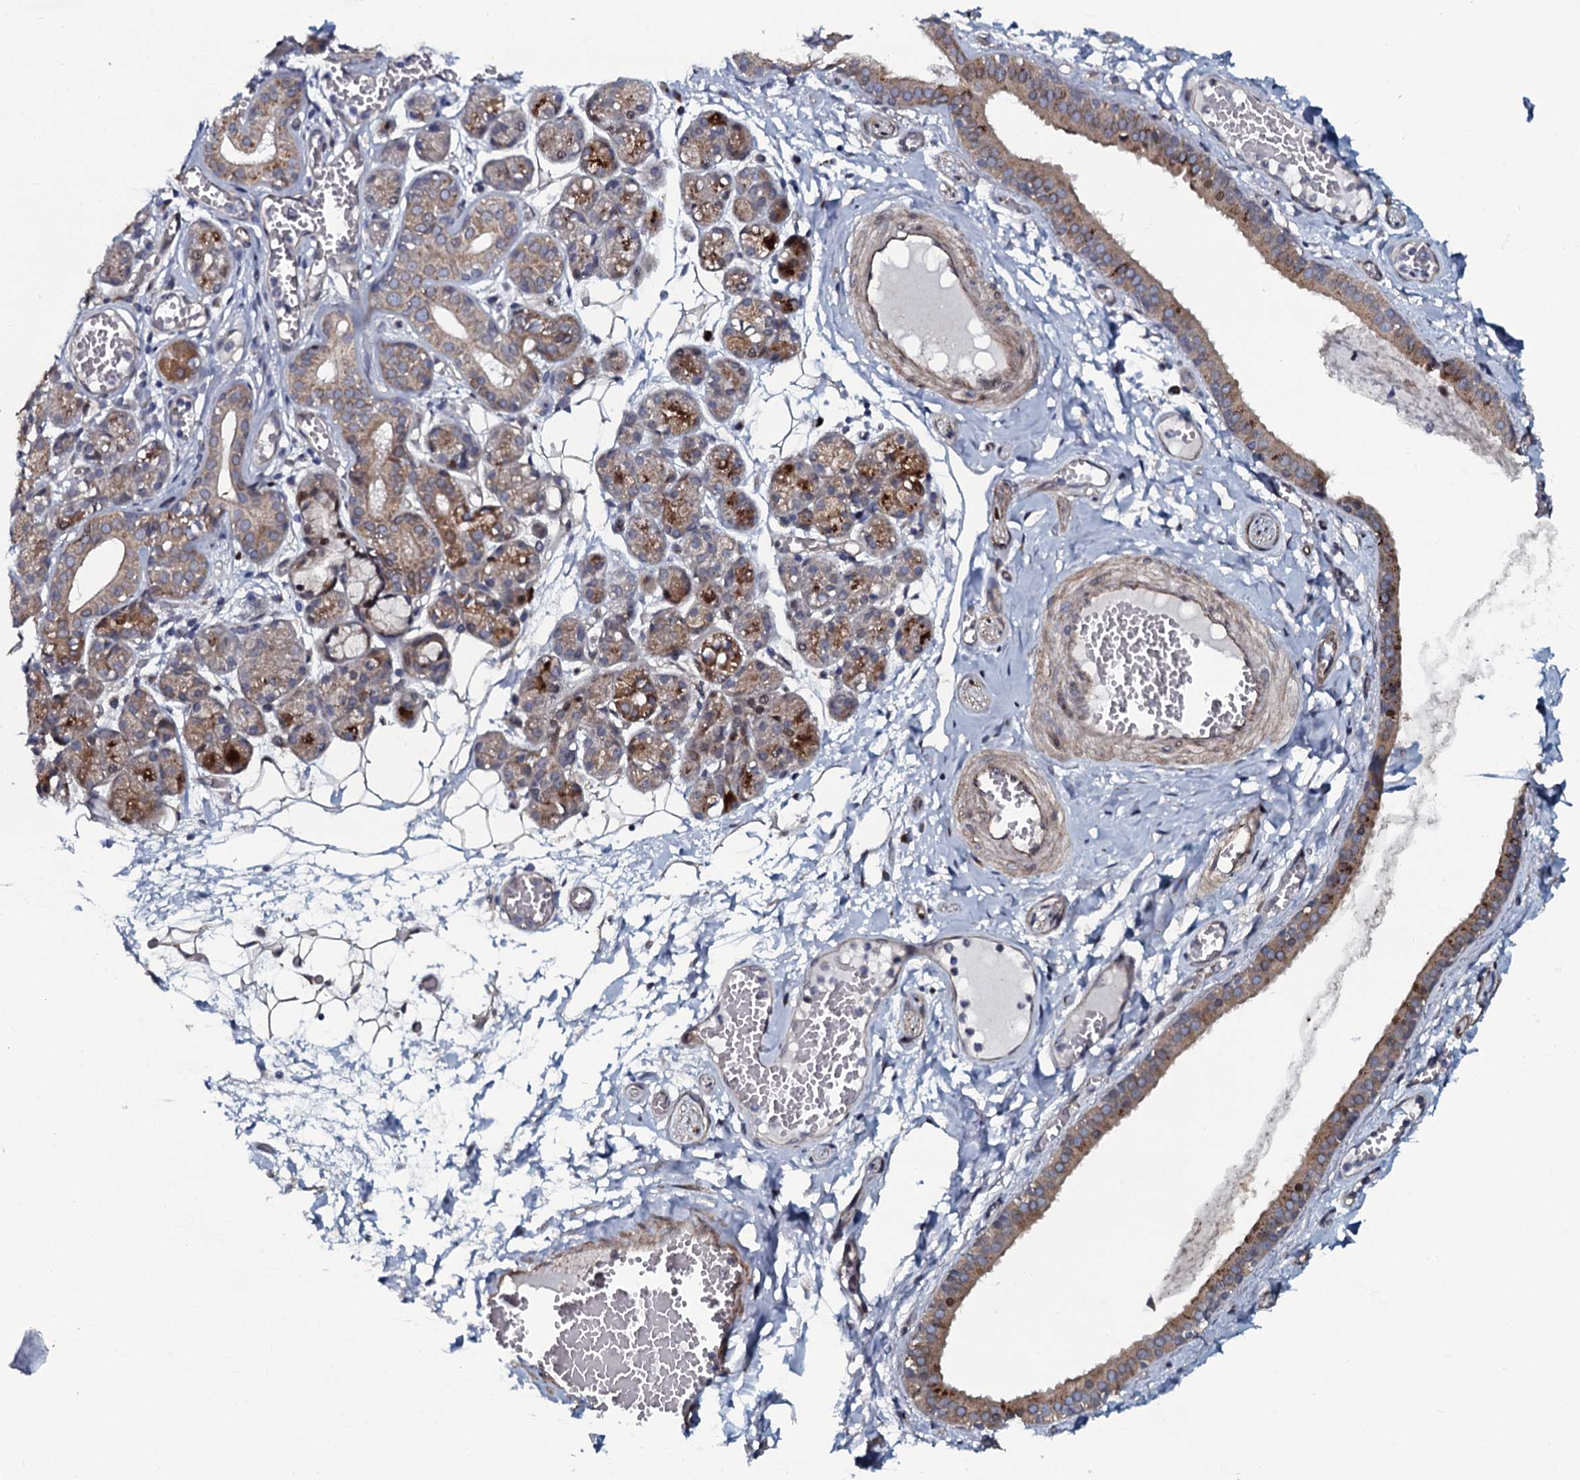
{"staining": {"intensity": "moderate", "quantity": "25%-75%", "location": "cytoplasmic/membranous,nuclear"}, "tissue": "salivary gland", "cell_type": "Glandular cells", "image_type": "normal", "snomed": [{"axis": "morphology", "description": "Normal tissue, NOS"}, {"axis": "topography", "description": "Salivary gland"}], "caption": "A photomicrograph of human salivary gland stained for a protein demonstrates moderate cytoplasmic/membranous,nuclear brown staining in glandular cells.", "gene": "KCTD4", "patient": {"sex": "male", "age": 63}}